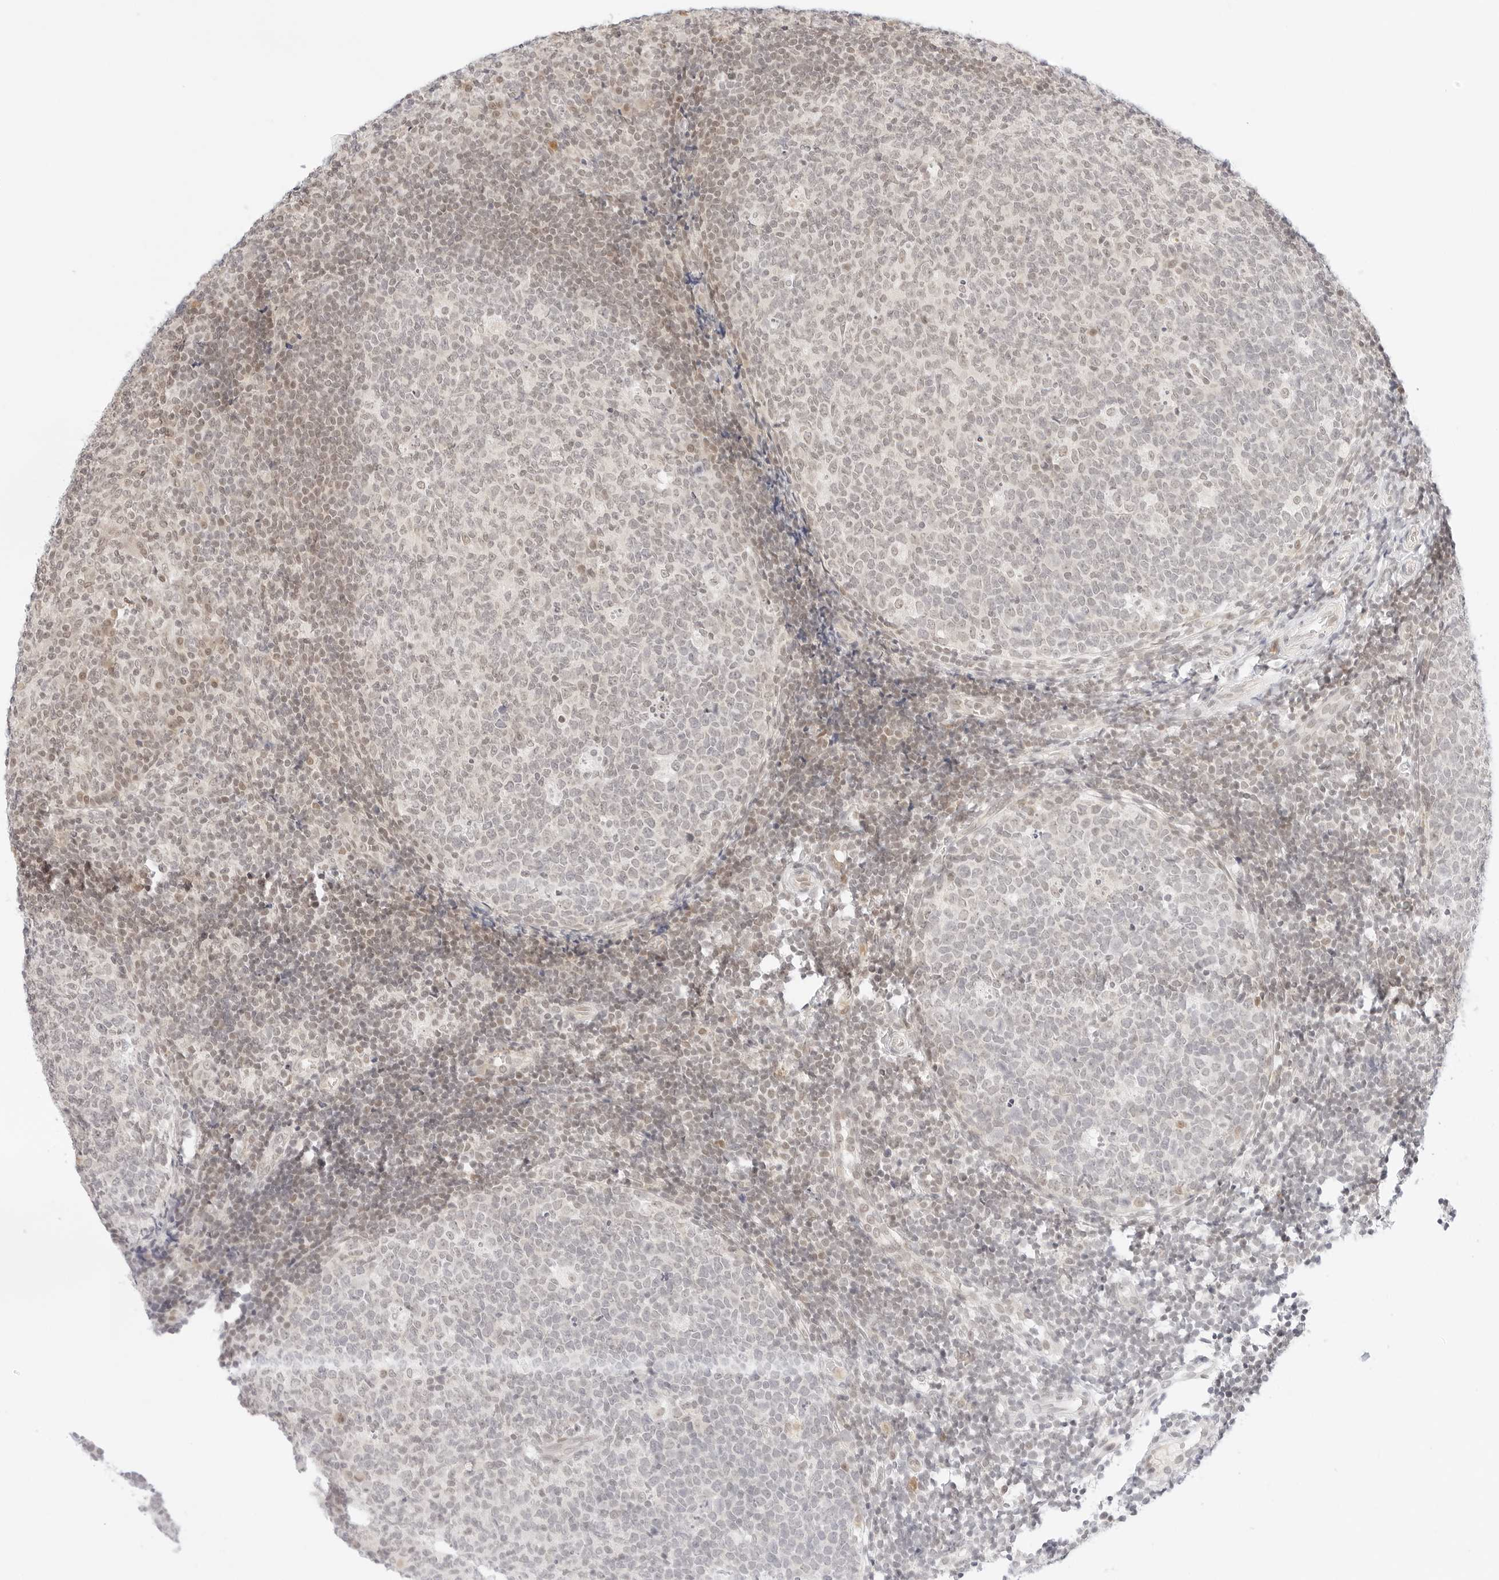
{"staining": {"intensity": "negative", "quantity": "none", "location": "none"}, "tissue": "tonsil", "cell_type": "Germinal center cells", "image_type": "normal", "snomed": [{"axis": "morphology", "description": "Normal tissue, NOS"}, {"axis": "topography", "description": "Tonsil"}], "caption": "IHC micrograph of unremarkable human tonsil stained for a protein (brown), which exhibits no staining in germinal center cells. (DAB immunohistochemistry (IHC) visualized using brightfield microscopy, high magnification).", "gene": "POLR3C", "patient": {"sex": "female", "age": 19}}